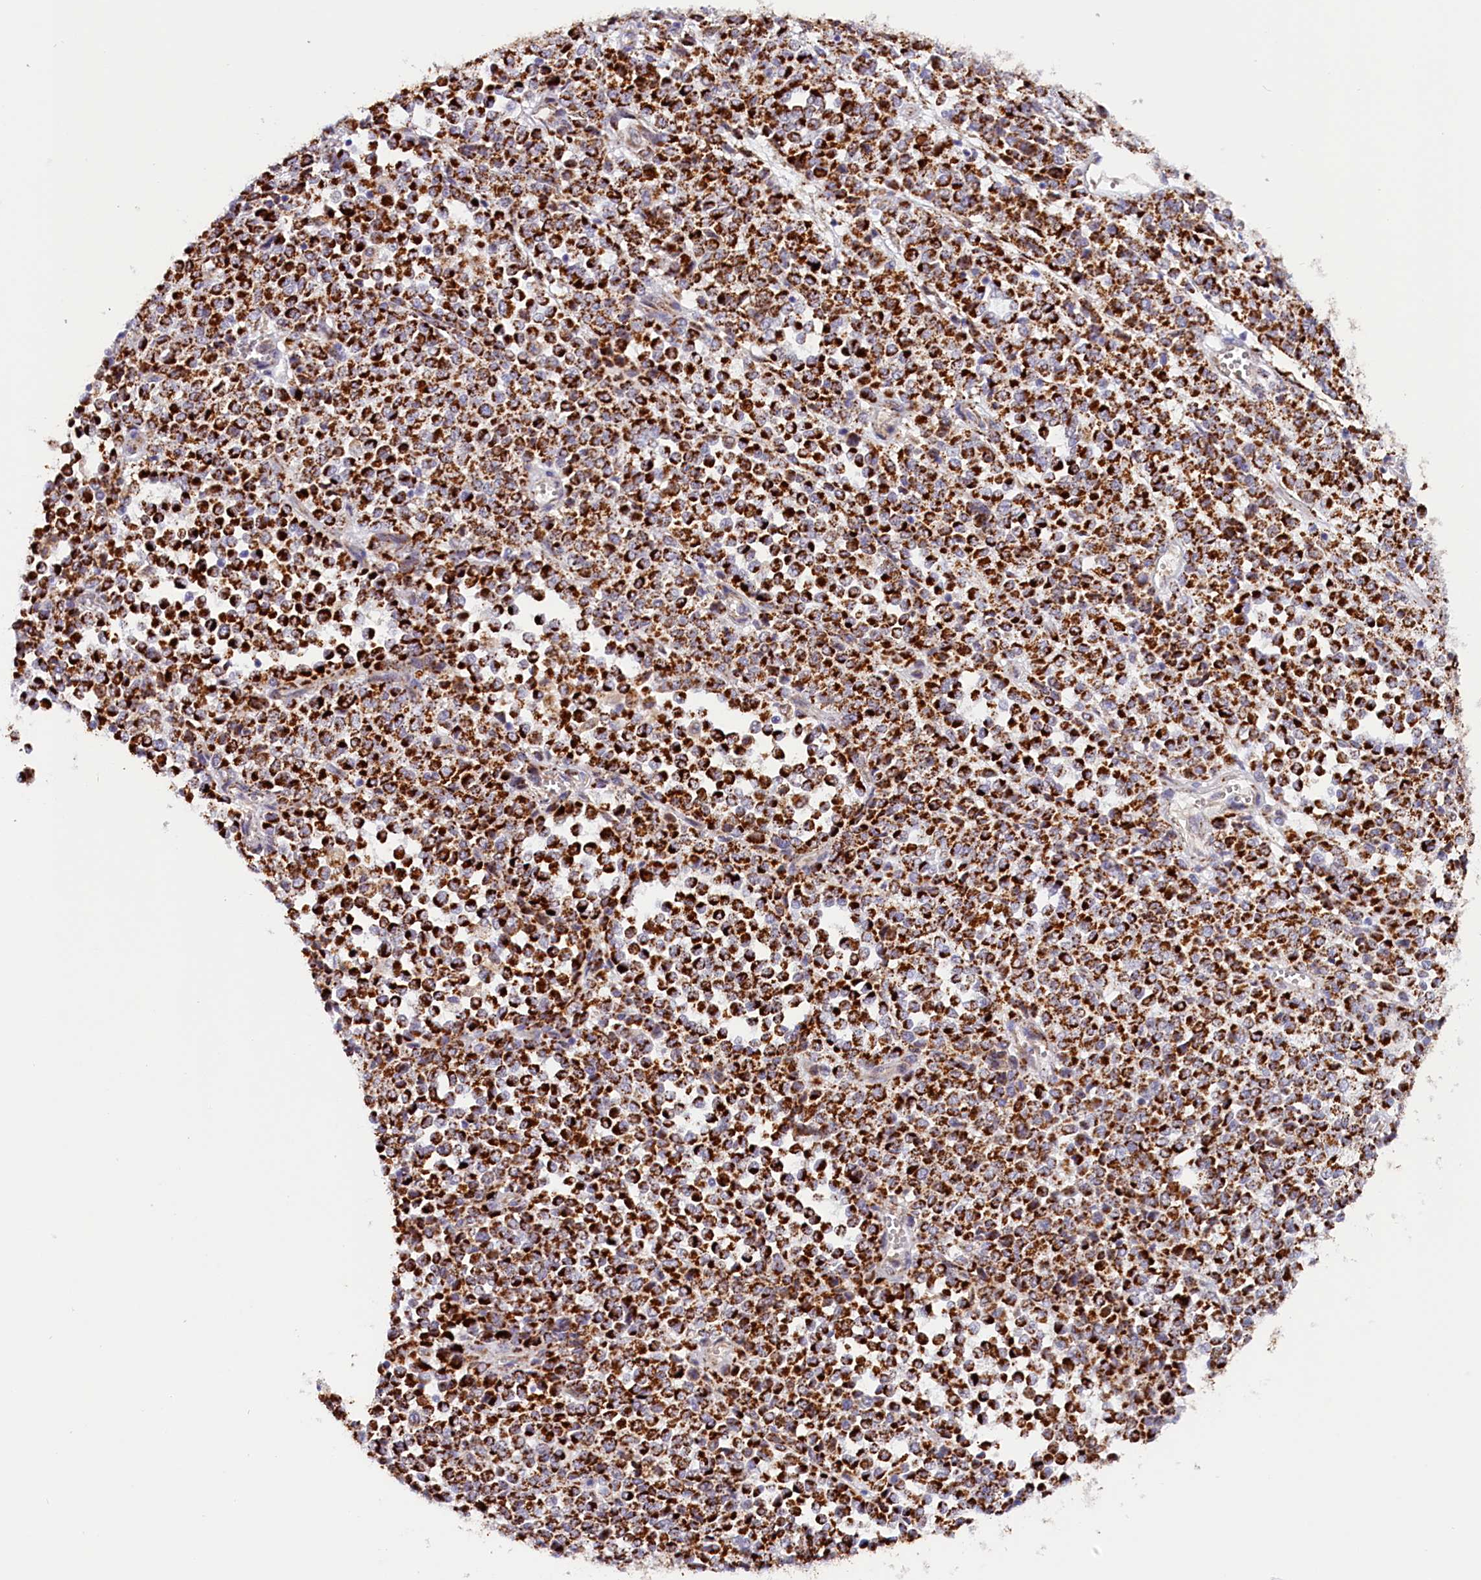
{"staining": {"intensity": "strong", "quantity": ">75%", "location": "cytoplasmic/membranous"}, "tissue": "melanoma", "cell_type": "Tumor cells", "image_type": "cancer", "snomed": [{"axis": "morphology", "description": "Malignant melanoma, Metastatic site"}, {"axis": "topography", "description": "Pancreas"}], "caption": "An image of human melanoma stained for a protein demonstrates strong cytoplasmic/membranous brown staining in tumor cells.", "gene": "AKTIP", "patient": {"sex": "female", "age": 30}}